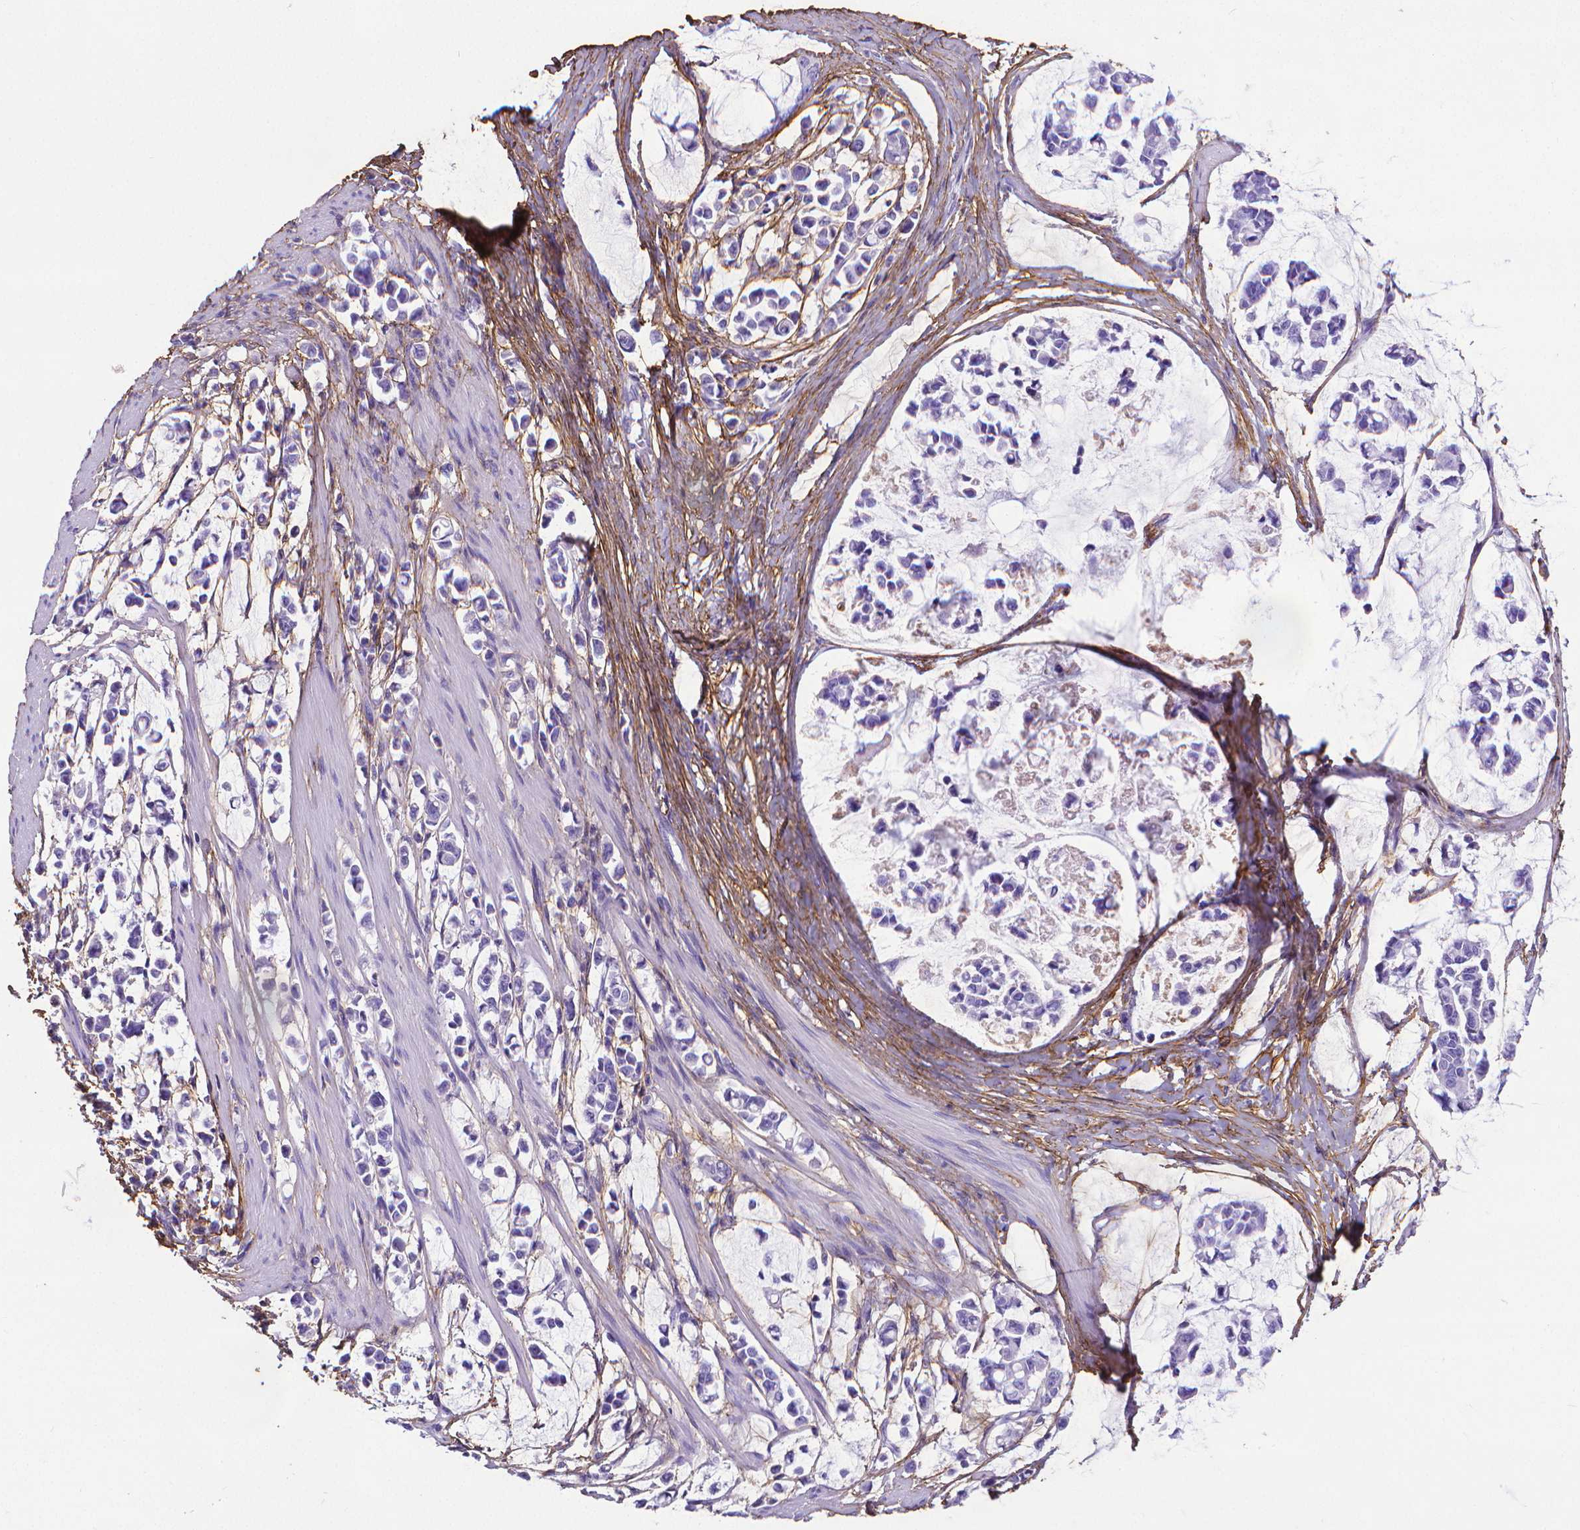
{"staining": {"intensity": "negative", "quantity": "none", "location": "none"}, "tissue": "stomach cancer", "cell_type": "Tumor cells", "image_type": "cancer", "snomed": [{"axis": "morphology", "description": "Adenocarcinoma, NOS"}, {"axis": "topography", "description": "Stomach"}], "caption": "Tumor cells are negative for protein expression in human adenocarcinoma (stomach).", "gene": "MFAP2", "patient": {"sex": "male", "age": 82}}